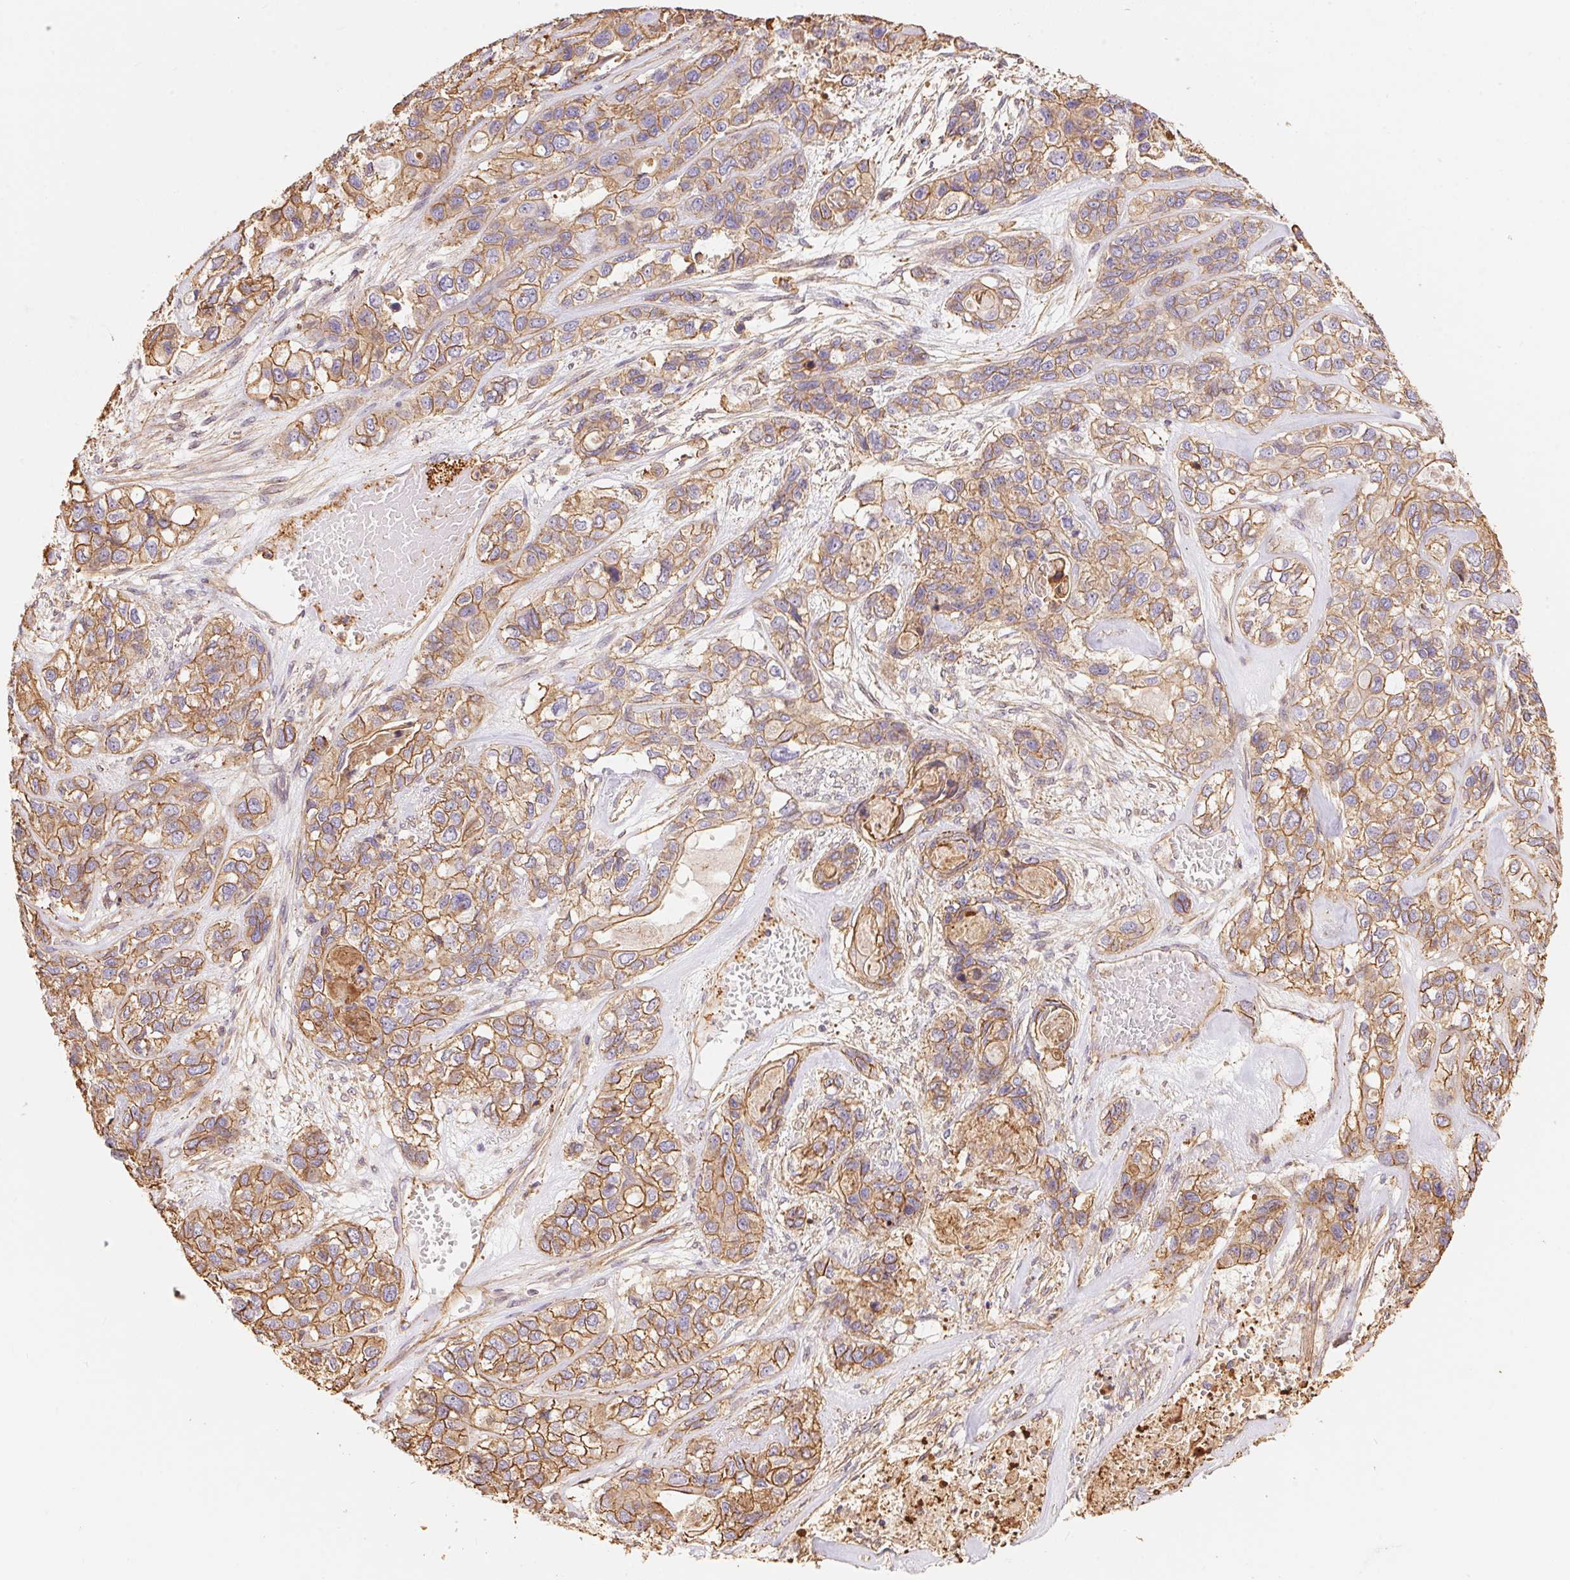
{"staining": {"intensity": "moderate", "quantity": ">75%", "location": "cytoplasmic/membranous"}, "tissue": "lung cancer", "cell_type": "Tumor cells", "image_type": "cancer", "snomed": [{"axis": "morphology", "description": "Squamous cell carcinoma, NOS"}, {"axis": "topography", "description": "Lung"}], "caption": "Tumor cells show moderate cytoplasmic/membranous staining in about >75% of cells in lung squamous cell carcinoma.", "gene": "FRAS1", "patient": {"sex": "female", "age": 70}}